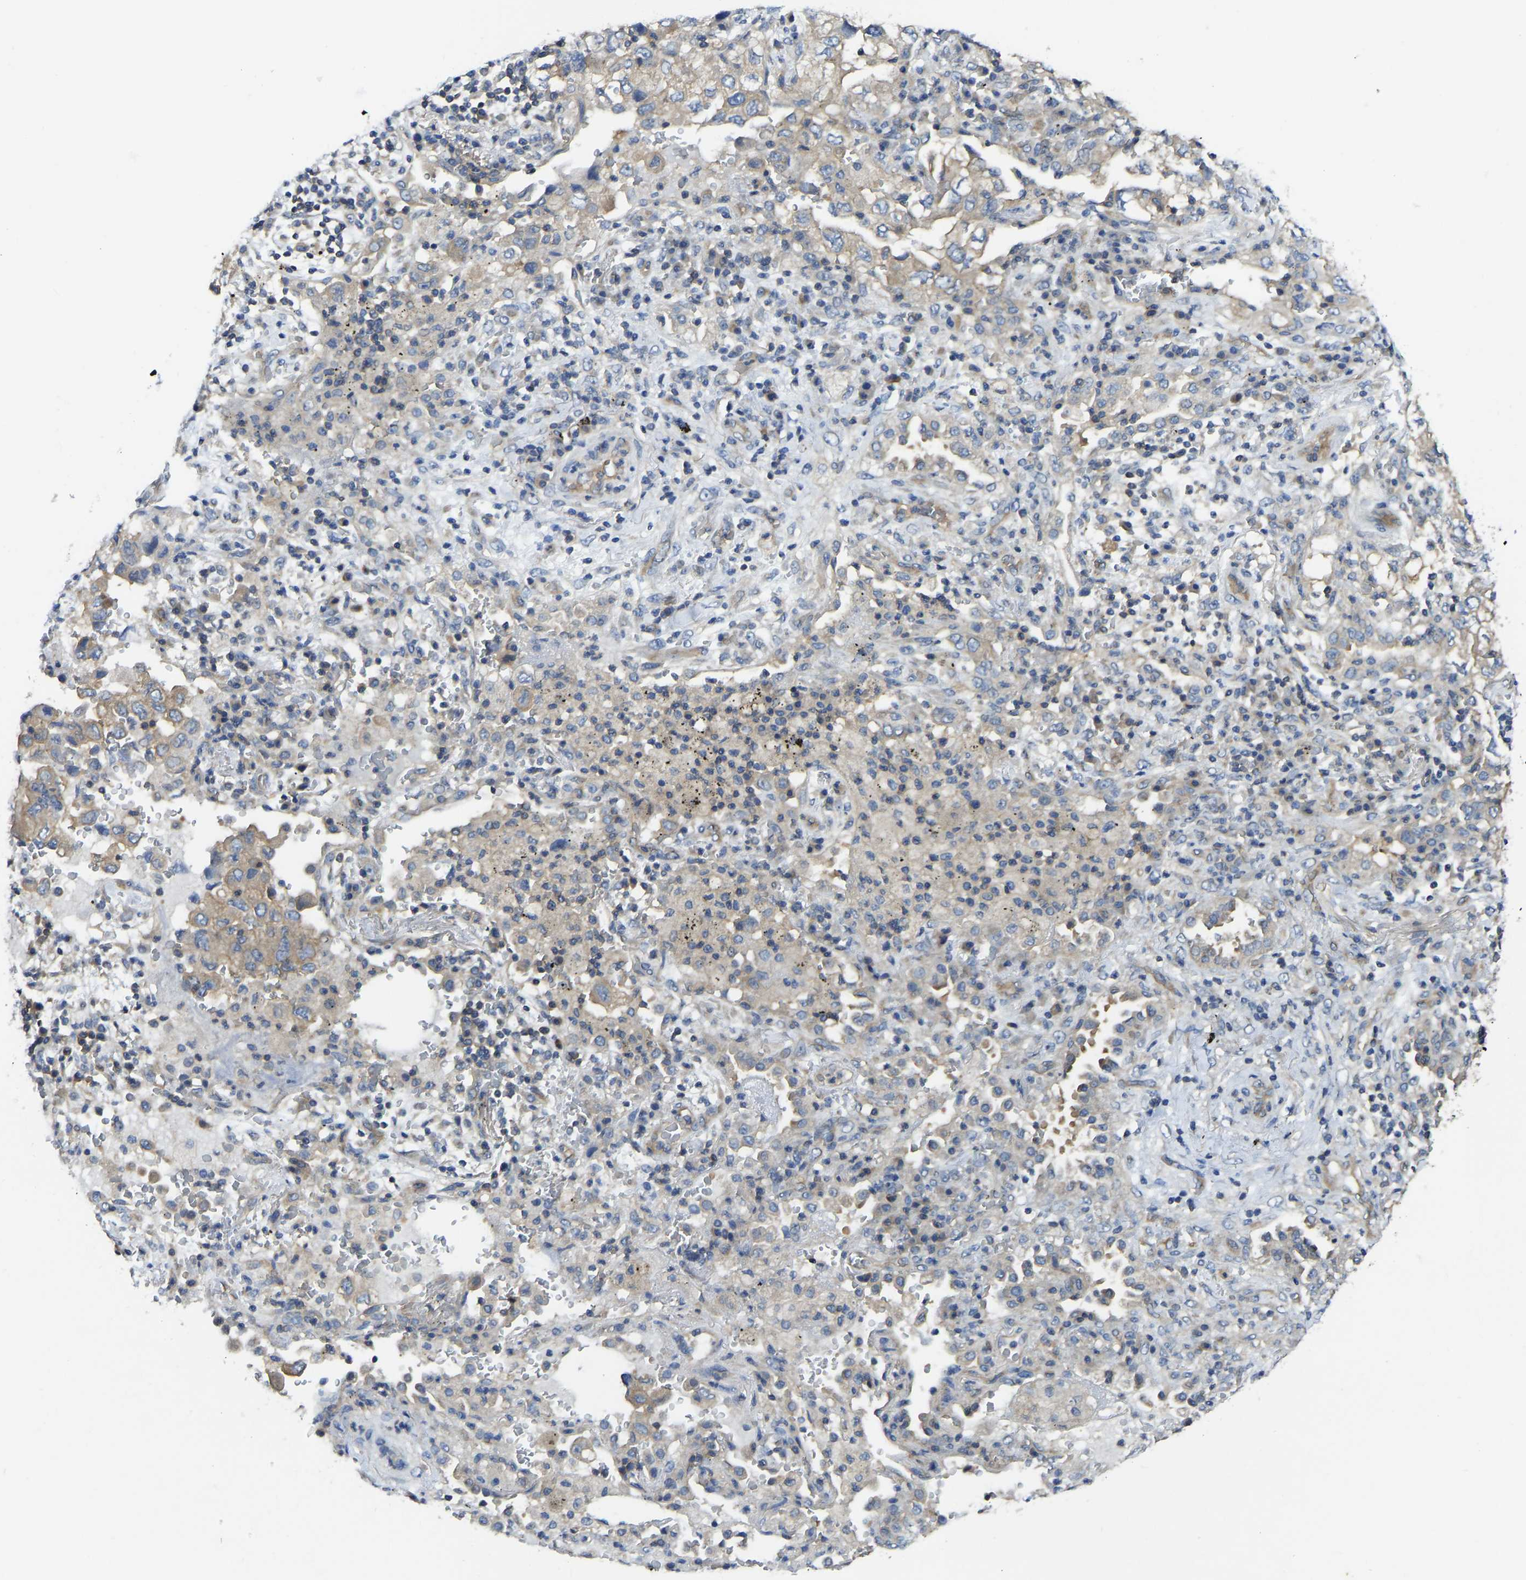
{"staining": {"intensity": "weak", "quantity": ">75%", "location": "cytoplasmic/membranous"}, "tissue": "lung cancer", "cell_type": "Tumor cells", "image_type": "cancer", "snomed": [{"axis": "morphology", "description": "Adenocarcinoma, NOS"}, {"axis": "topography", "description": "Lung"}], "caption": "Immunohistochemical staining of adenocarcinoma (lung) reveals low levels of weak cytoplasmic/membranous expression in about >75% of tumor cells. The staining is performed using DAB (3,3'-diaminobenzidine) brown chromogen to label protein expression. The nuclei are counter-stained blue using hematoxylin.", "gene": "PPP3CA", "patient": {"sex": "male", "age": 64}}